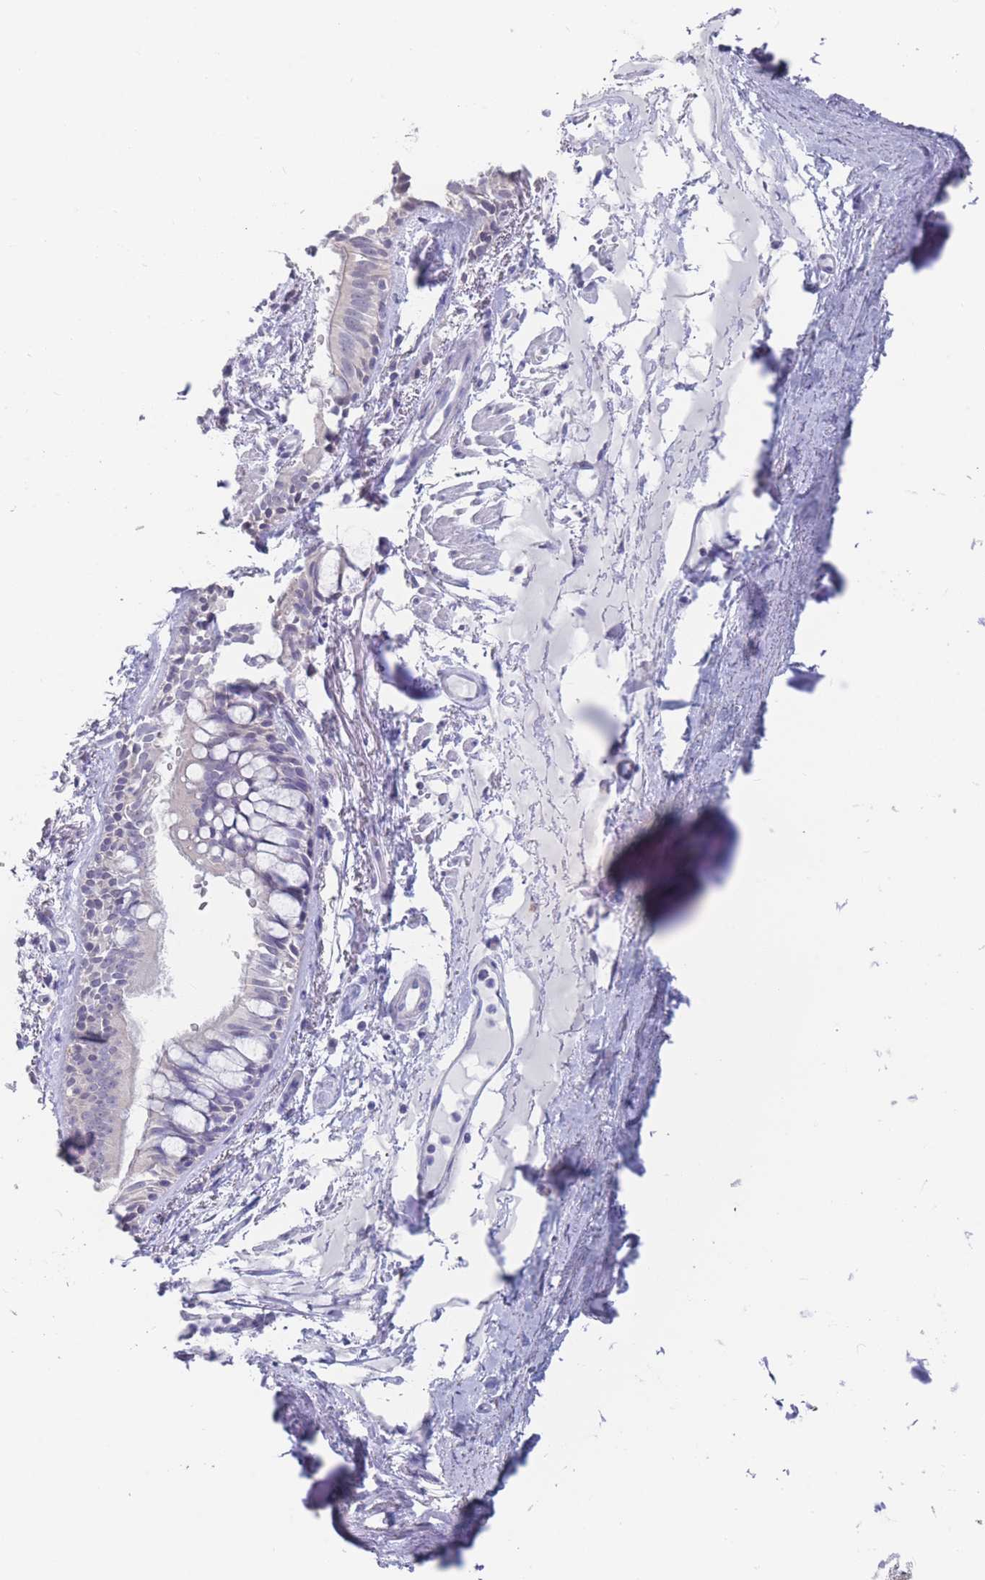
{"staining": {"intensity": "negative", "quantity": "none", "location": "none"}, "tissue": "bronchus", "cell_type": "Respiratory epithelial cells", "image_type": "normal", "snomed": [{"axis": "morphology", "description": "Normal tissue, NOS"}, {"axis": "topography", "description": "Bronchus"}], "caption": "Micrograph shows no significant protein expression in respiratory epithelial cells of benign bronchus.", "gene": "CYP51A1", "patient": {"sex": "male", "age": 70}}